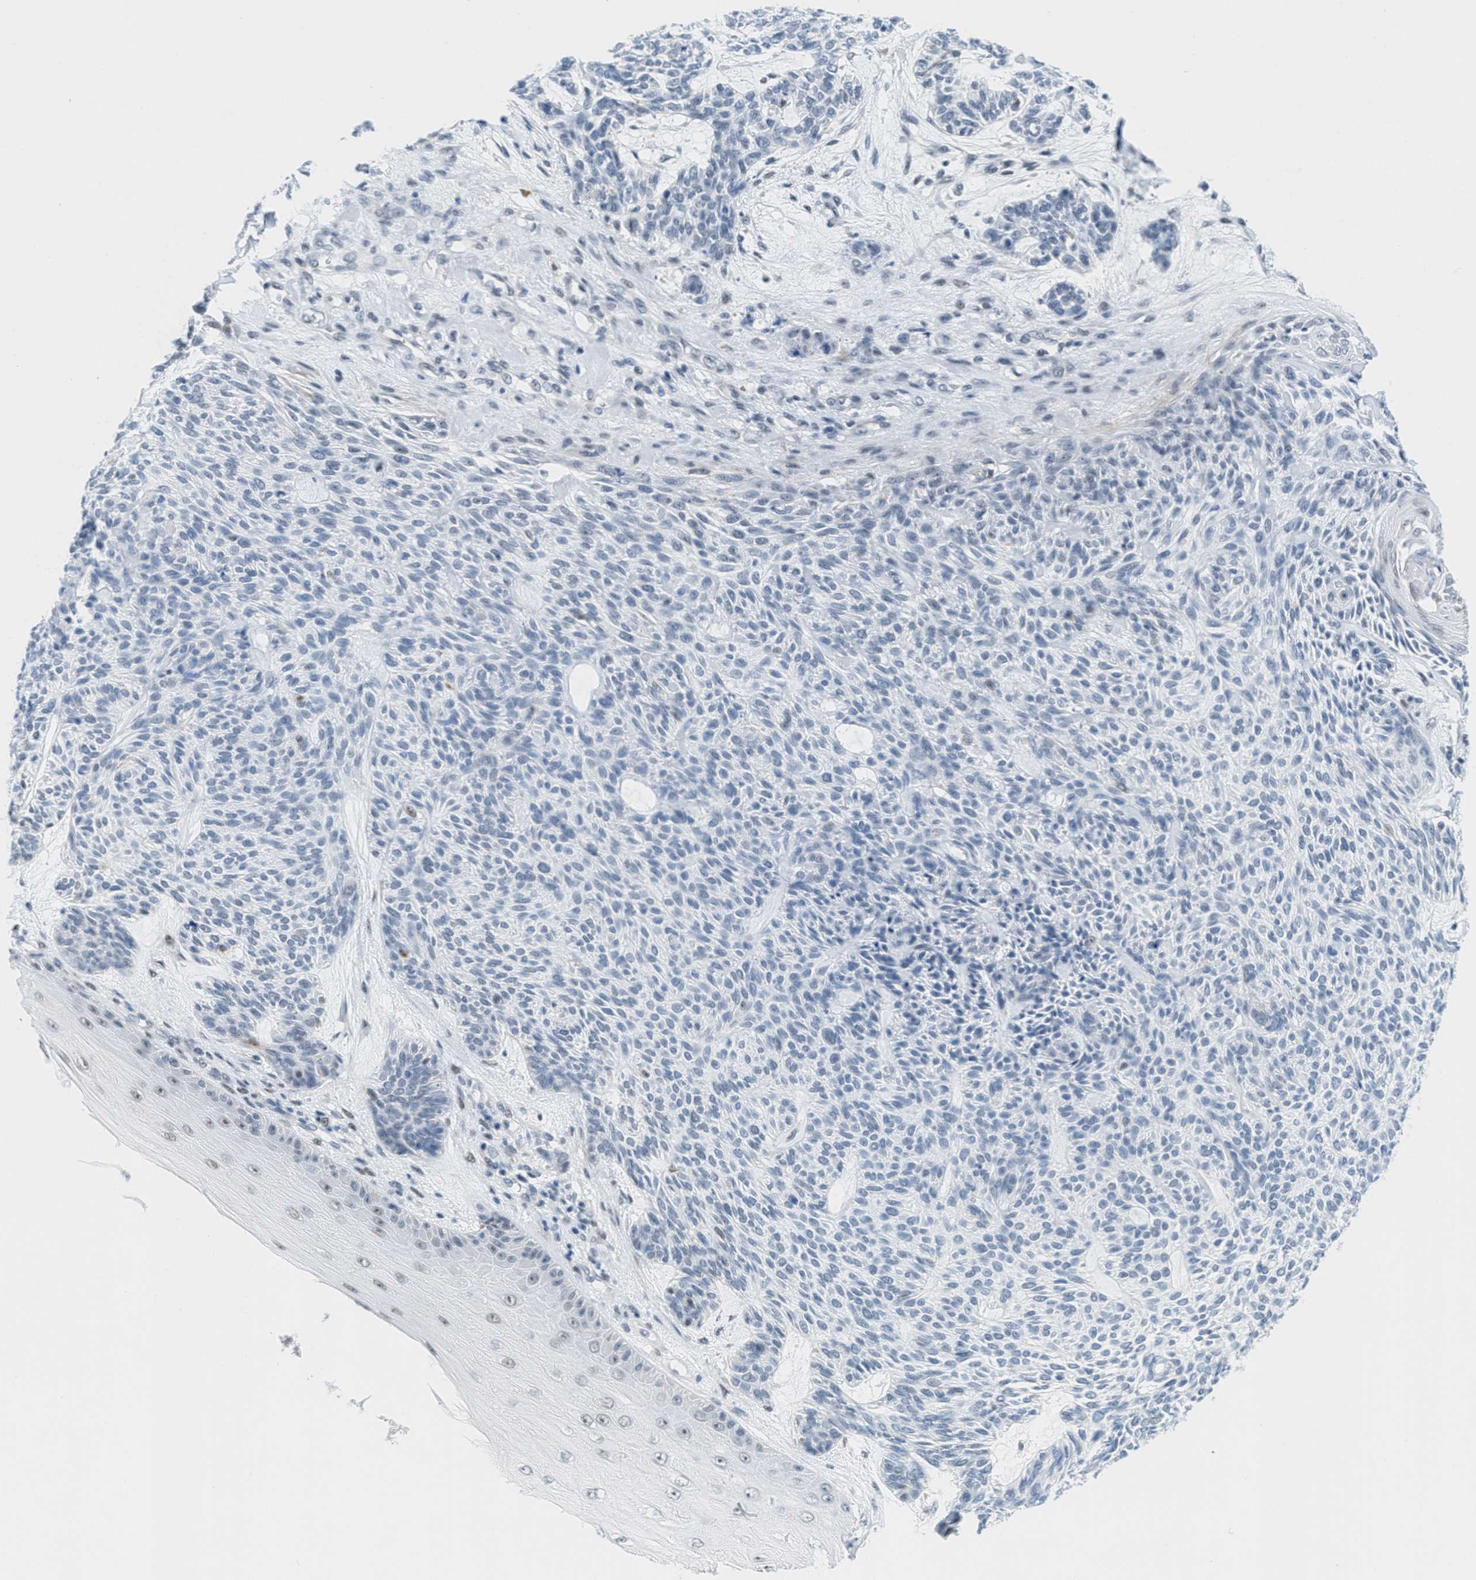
{"staining": {"intensity": "negative", "quantity": "none", "location": "none"}, "tissue": "skin cancer", "cell_type": "Tumor cells", "image_type": "cancer", "snomed": [{"axis": "morphology", "description": "Basal cell carcinoma"}, {"axis": "topography", "description": "Skin"}], "caption": "Immunohistochemical staining of human skin cancer (basal cell carcinoma) reveals no significant staining in tumor cells. The staining is performed using DAB (3,3'-diaminobenzidine) brown chromogen with nuclei counter-stained in using hematoxylin.", "gene": "HS3ST2", "patient": {"sex": "male", "age": 55}}